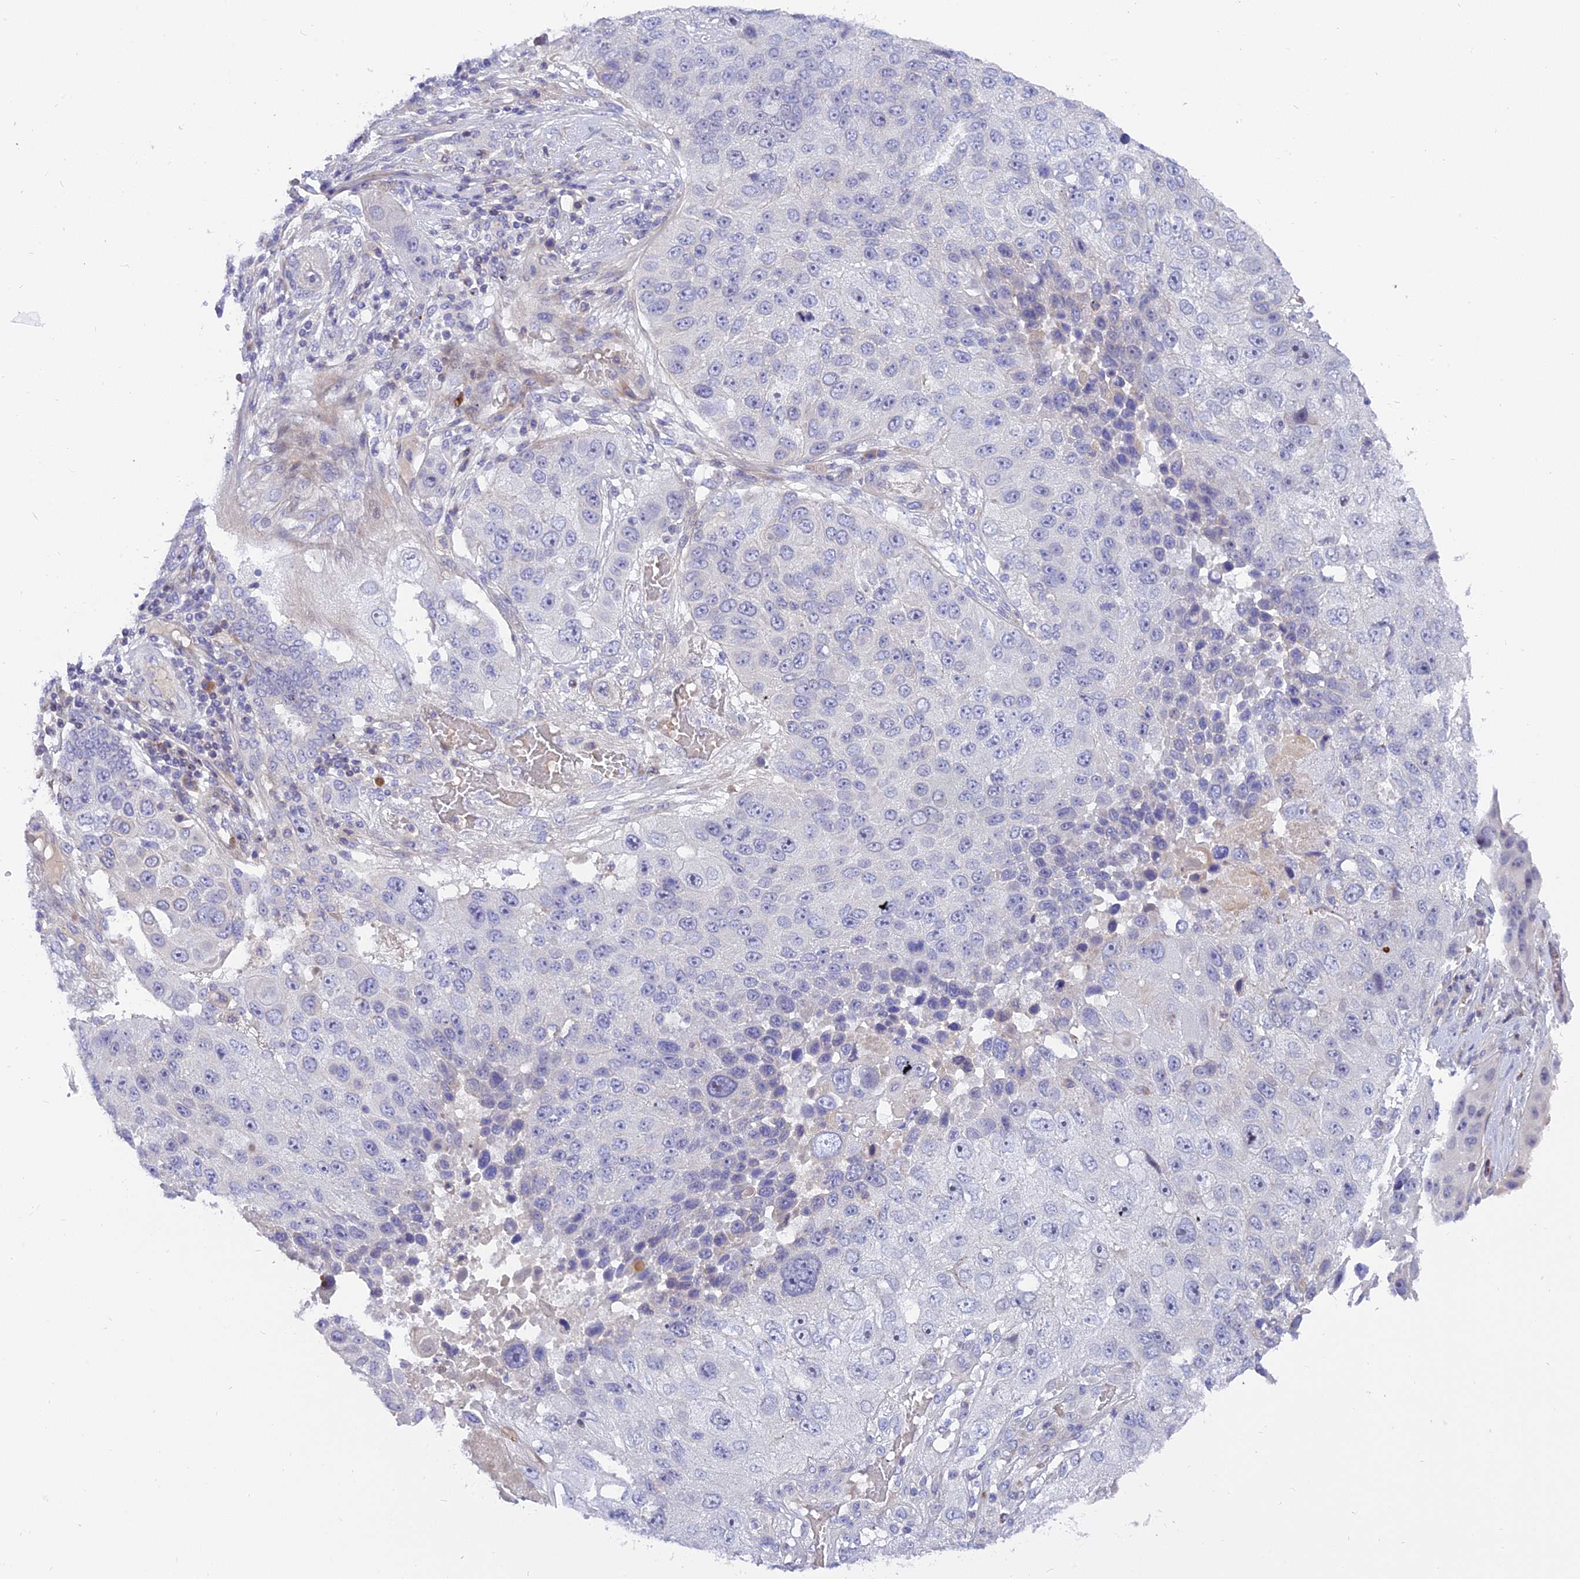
{"staining": {"intensity": "negative", "quantity": "none", "location": "none"}, "tissue": "lung cancer", "cell_type": "Tumor cells", "image_type": "cancer", "snomed": [{"axis": "morphology", "description": "Squamous cell carcinoma, NOS"}, {"axis": "topography", "description": "Lung"}], "caption": "The micrograph exhibits no staining of tumor cells in lung cancer (squamous cell carcinoma).", "gene": "MBD3L1", "patient": {"sex": "male", "age": 61}}